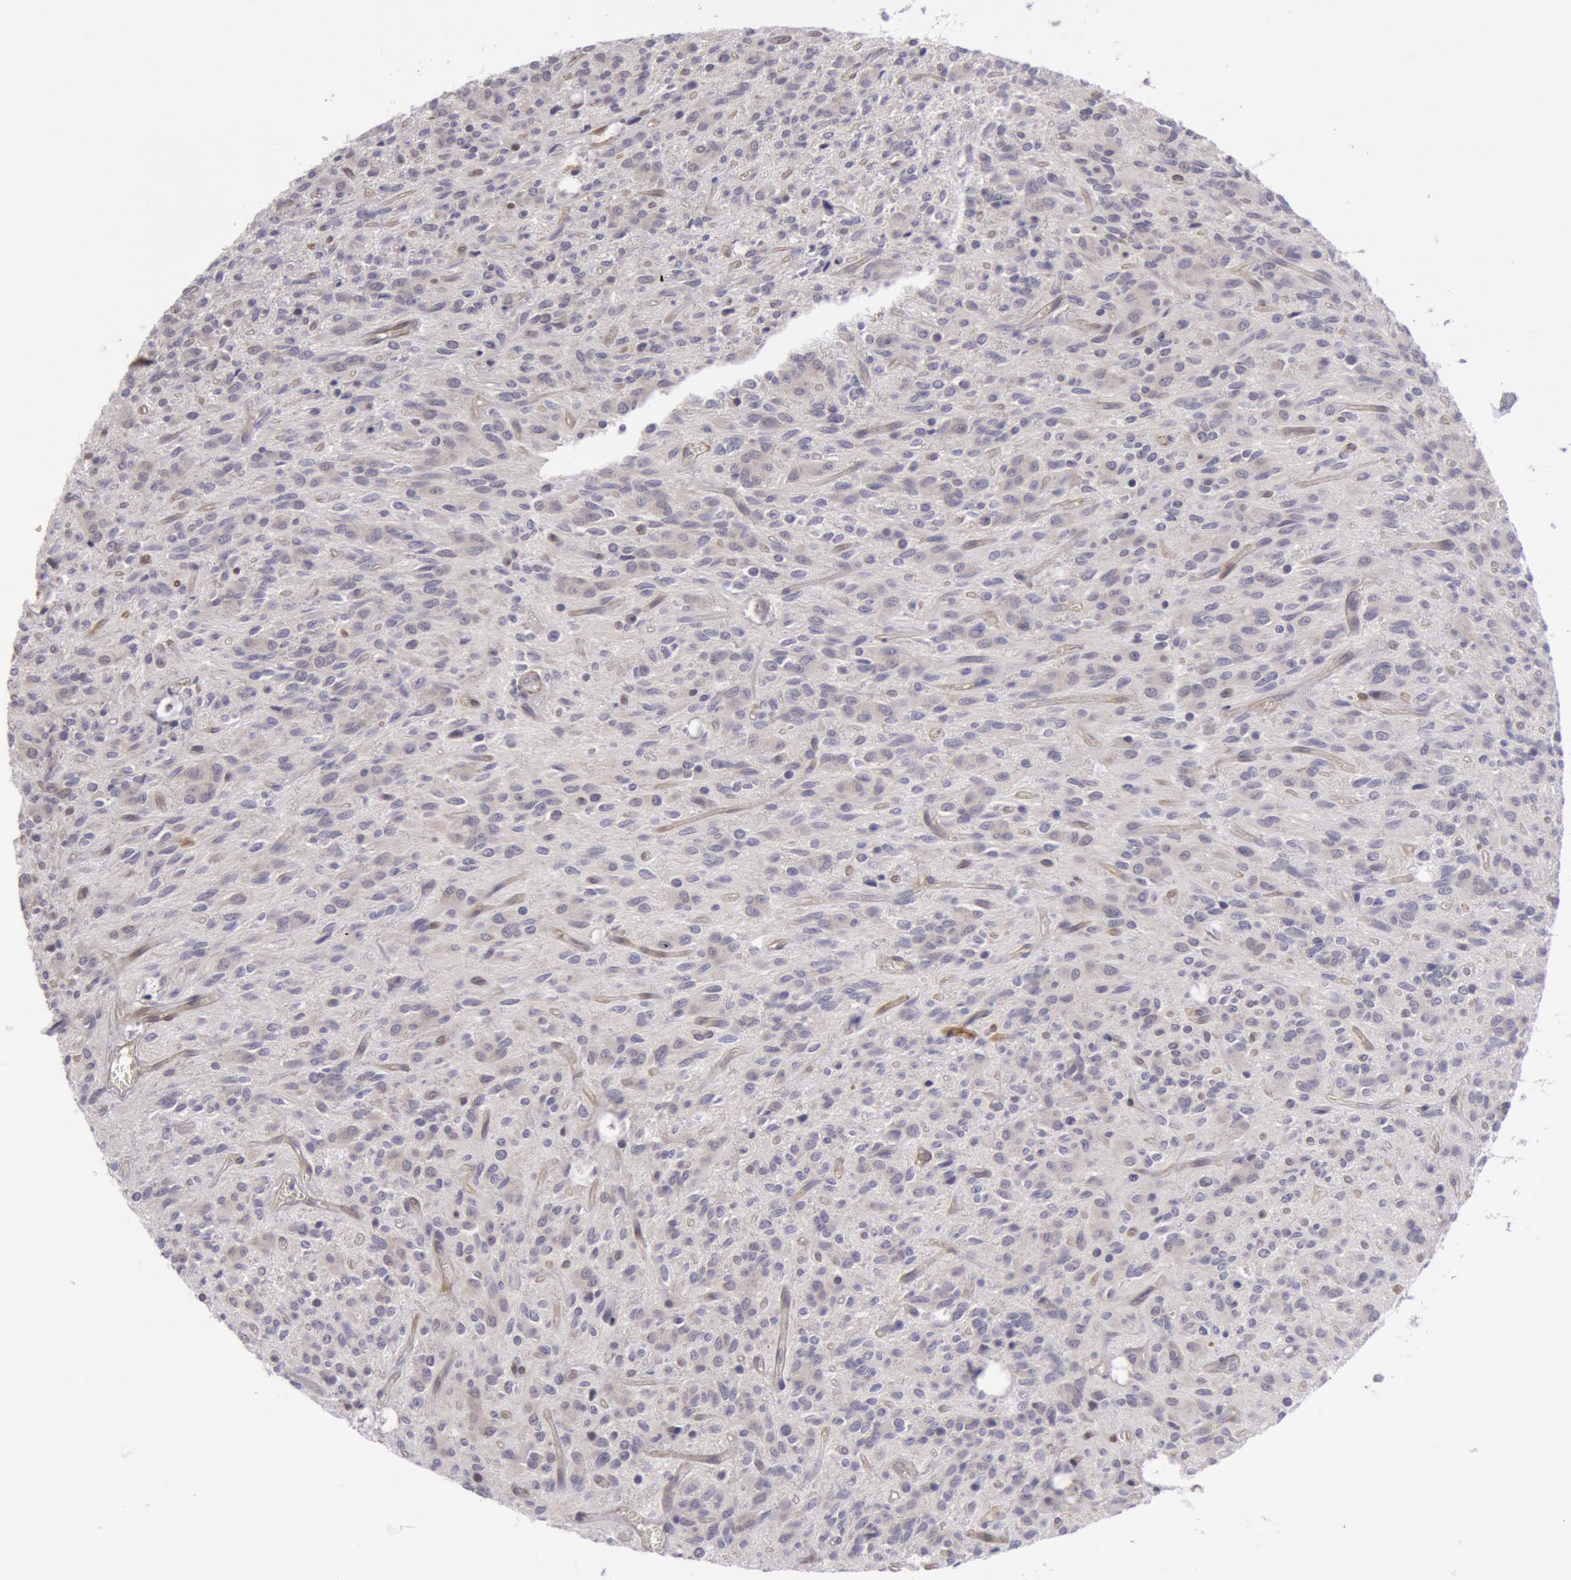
{"staining": {"intensity": "weak", "quantity": "<25%", "location": "cytoplasmic/membranous"}, "tissue": "glioma", "cell_type": "Tumor cells", "image_type": "cancer", "snomed": [{"axis": "morphology", "description": "Glioma, malignant, Low grade"}, {"axis": "topography", "description": "Brain"}], "caption": "Tumor cells show no significant protein positivity in malignant glioma (low-grade).", "gene": "IL23A", "patient": {"sex": "female", "age": 15}}